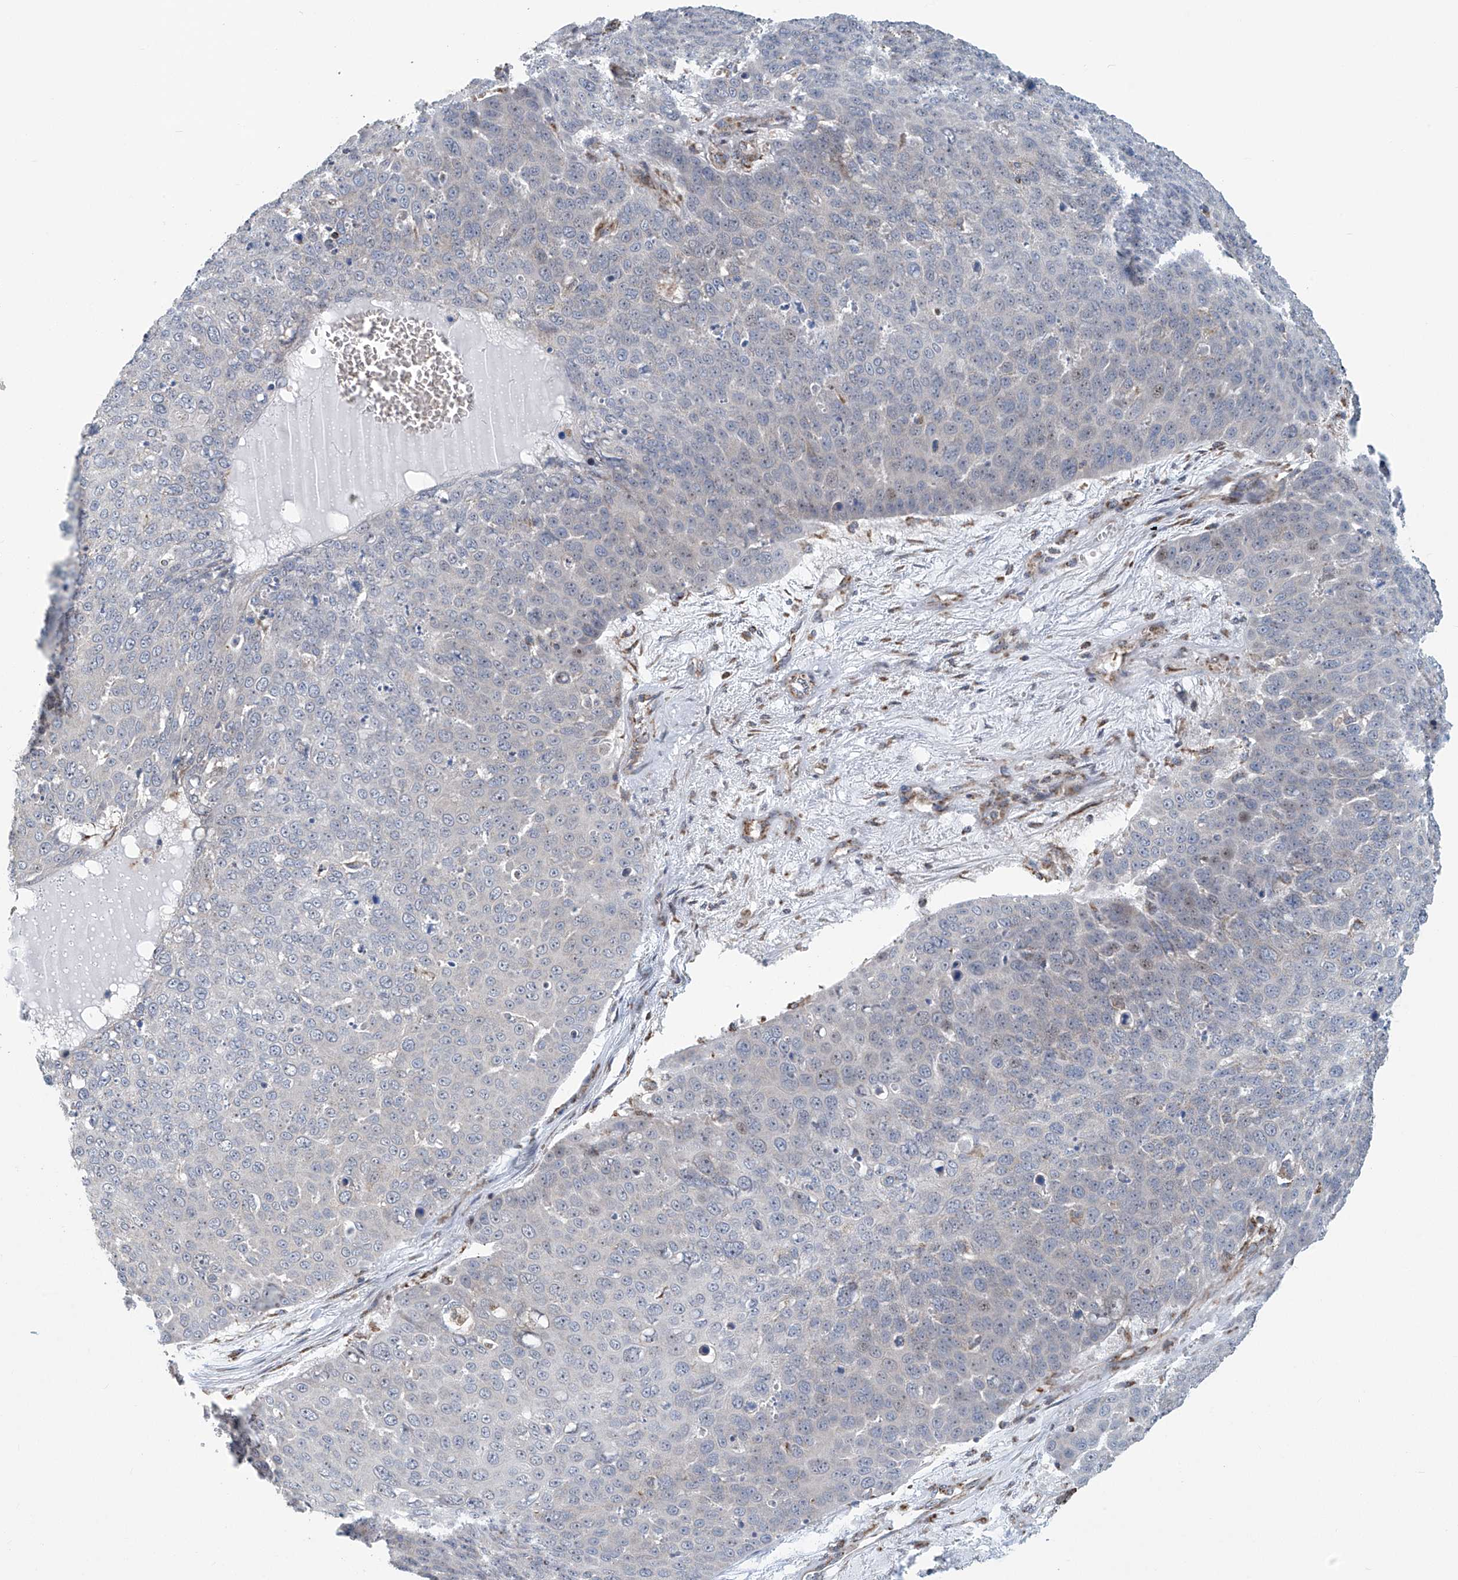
{"staining": {"intensity": "negative", "quantity": "none", "location": "none"}, "tissue": "skin cancer", "cell_type": "Tumor cells", "image_type": "cancer", "snomed": [{"axis": "morphology", "description": "Squamous cell carcinoma, NOS"}, {"axis": "topography", "description": "Skin"}], "caption": "Micrograph shows no significant protein staining in tumor cells of skin cancer (squamous cell carcinoma). Nuclei are stained in blue.", "gene": "COMMD1", "patient": {"sex": "male", "age": 71}}